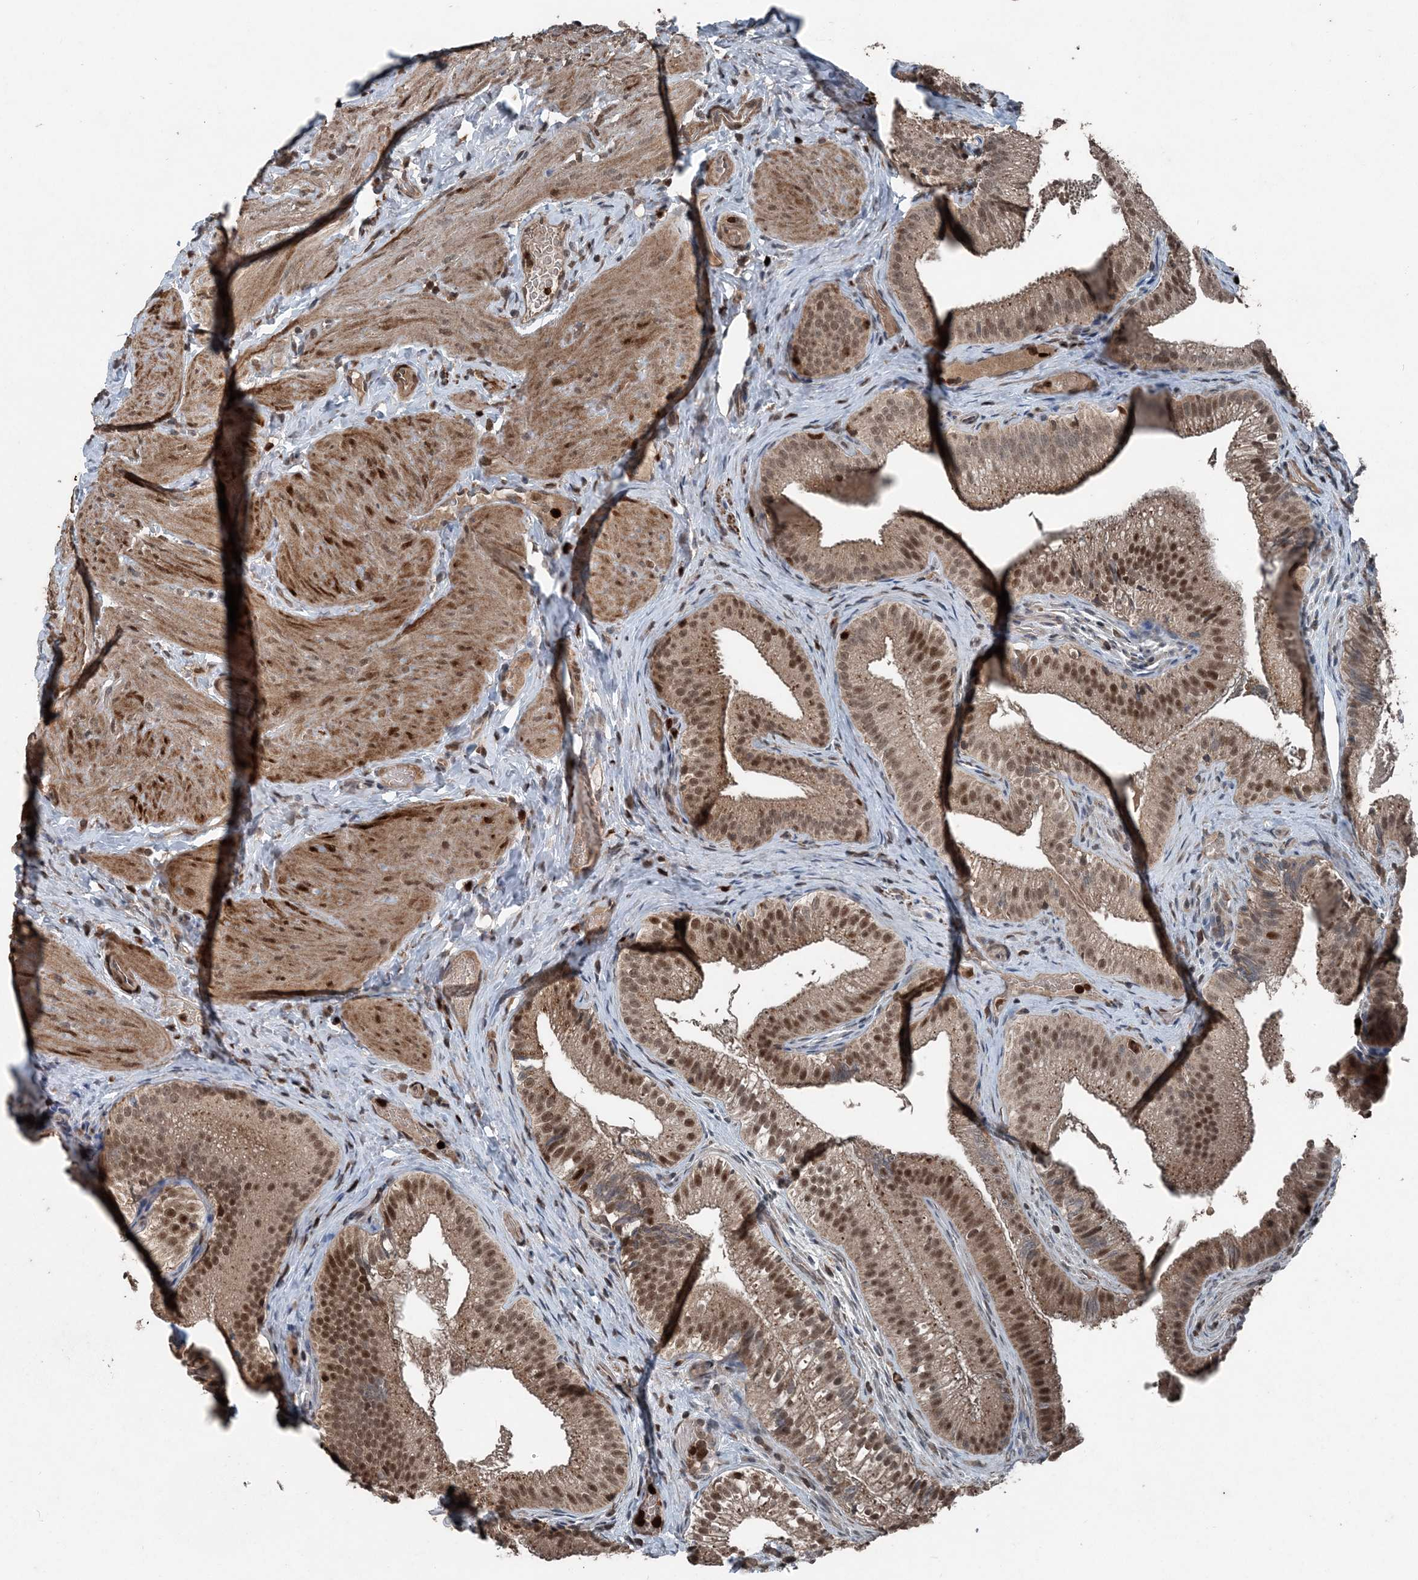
{"staining": {"intensity": "moderate", "quantity": ">75%", "location": "cytoplasmic/membranous,nuclear"}, "tissue": "gallbladder", "cell_type": "Glandular cells", "image_type": "normal", "snomed": [{"axis": "morphology", "description": "Normal tissue, NOS"}, {"axis": "topography", "description": "Gallbladder"}], "caption": "This micrograph exhibits benign gallbladder stained with IHC to label a protein in brown. The cytoplasmic/membranous,nuclear of glandular cells show moderate positivity for the protein. Nuclei are counter-stained blue.", "gene": "CFL1", "patient": {"sex": "female", "age": 30}}